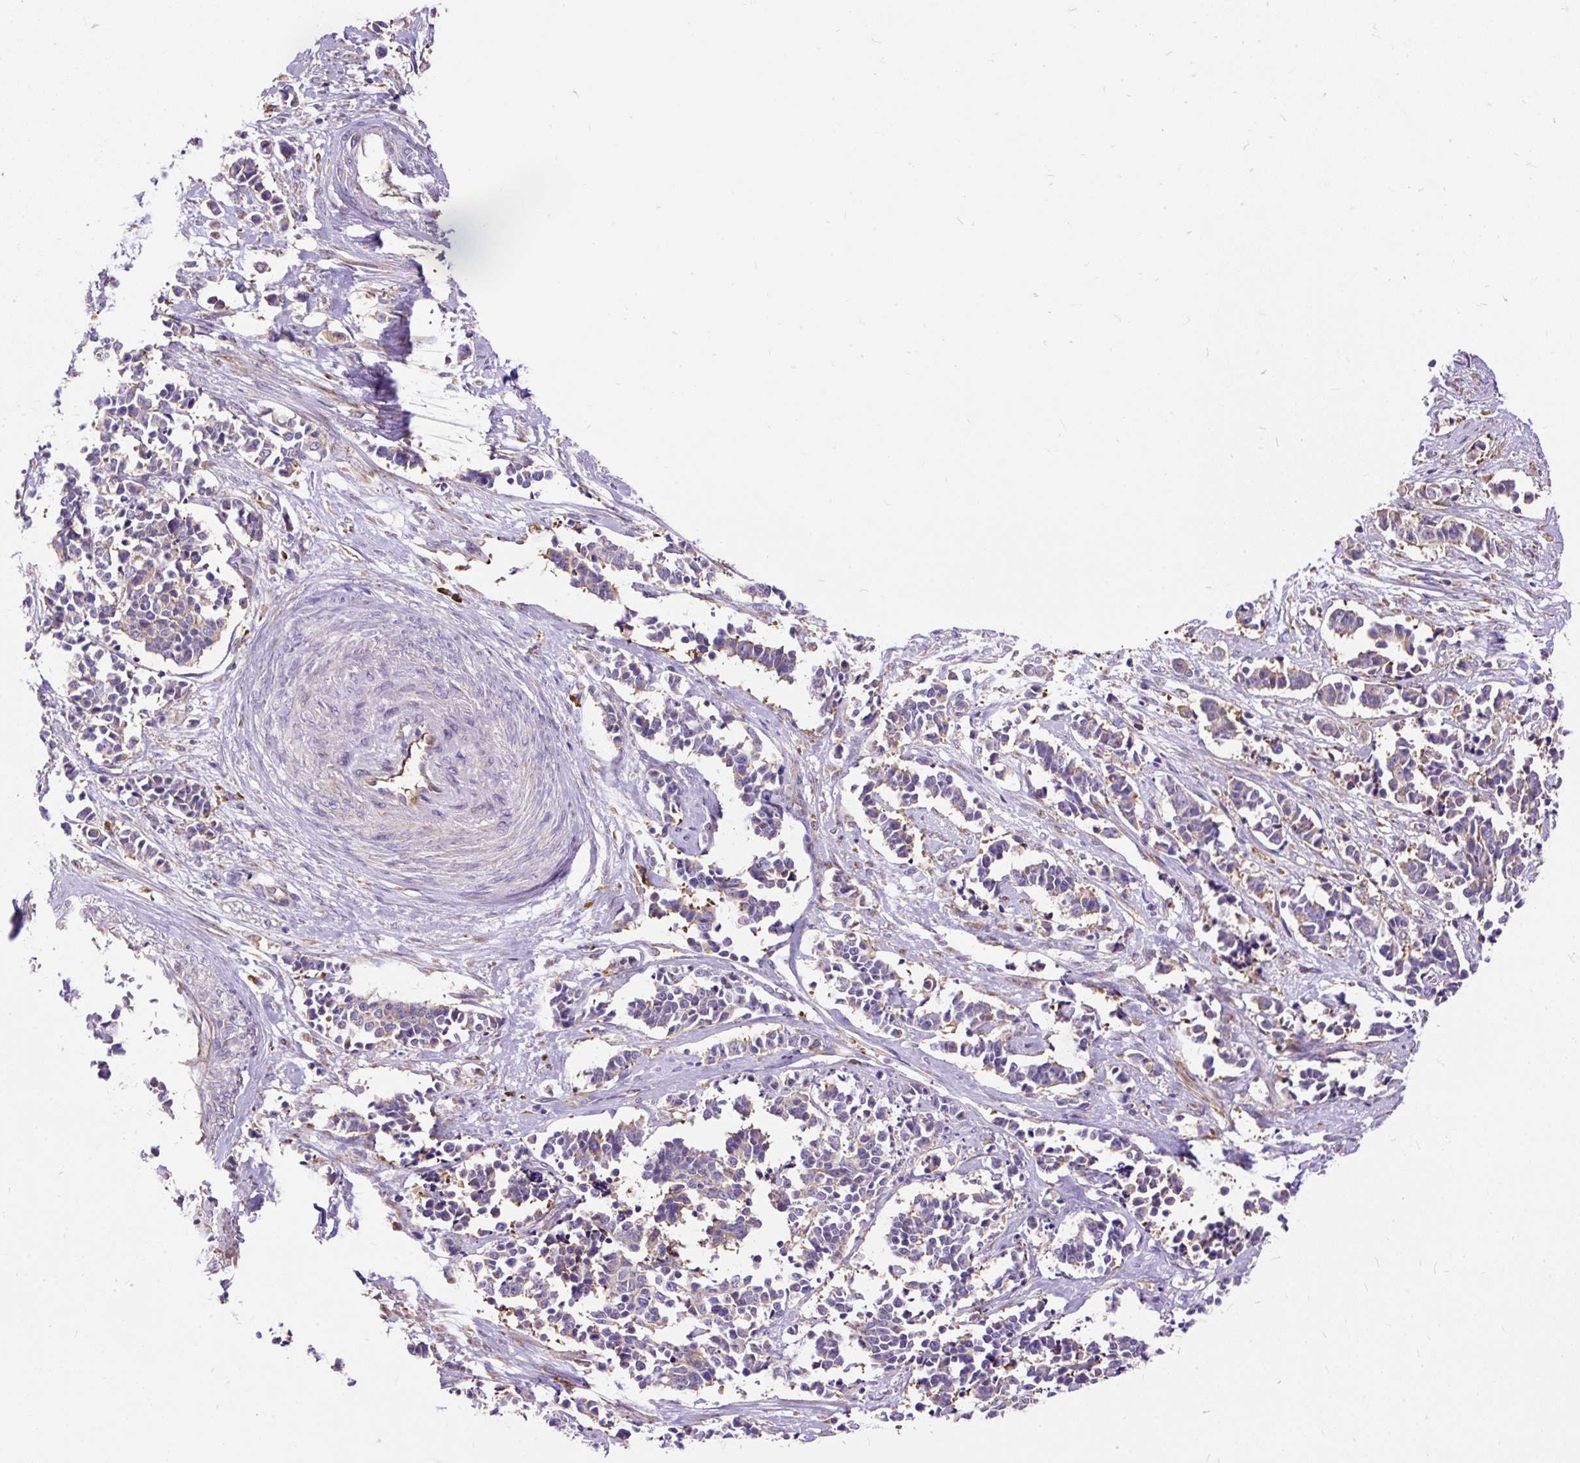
{"staining": {"intensity": "weak", "quantity": "<25%", "location": "cytoplasmic/membranous"}, "tissue": "cervical cancer", "cell_type": "Tumor cells", "image_type": "cancer", "snomed": [{"axis": "morphology", "description": "Normal tissue, NOS"}, {"axis": "morphology", "description": "Squamous cell carcinoma, NOS"}, {"axis": "topography", "description": "Cervix"}], "caption": "A photomicrograph of human cervical squamous cell carcinoma is negative for staining in tumor cells.", "gene": "RPS5", "patient": {"sex": "female", "age": 35}}